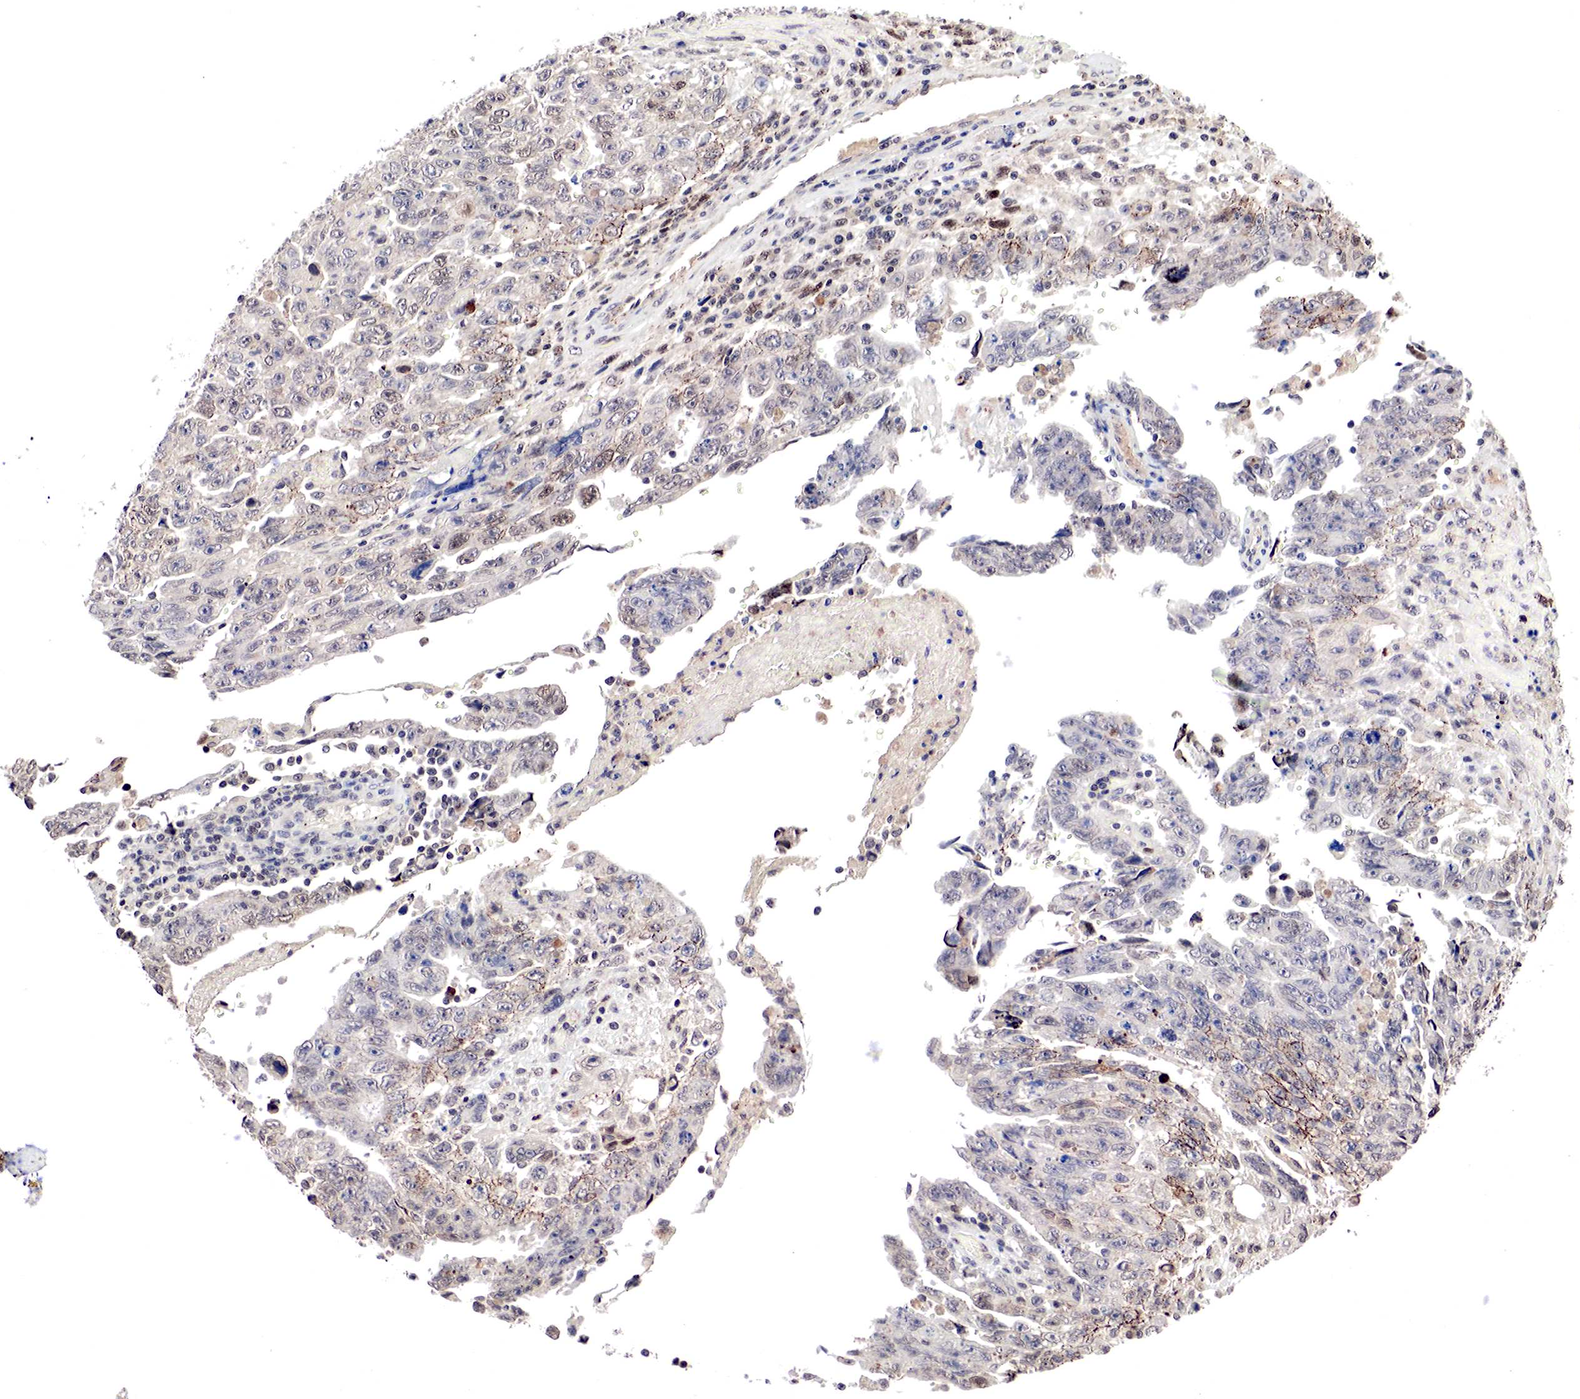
{"staining": {"intensity": "weak", "quantity": "<25%", "location": "cytoplasmic/membranous"}, "tissue": "testis cancer", "cell_type": "Tumor cells", "image_type": "cancer", "snomed": [{"axis": "morphology", "description": "Carcinoma, Embryonal, NOS"}, {"axis": "topography", "description": "Testis"}], "caption": "This is an immunohistochemistry photomicrograph of testis embryonal carcinoma. There is no staining in tumor cells.", "gene": "DACH2", "patient": {"sex": "male", "age": 28}}